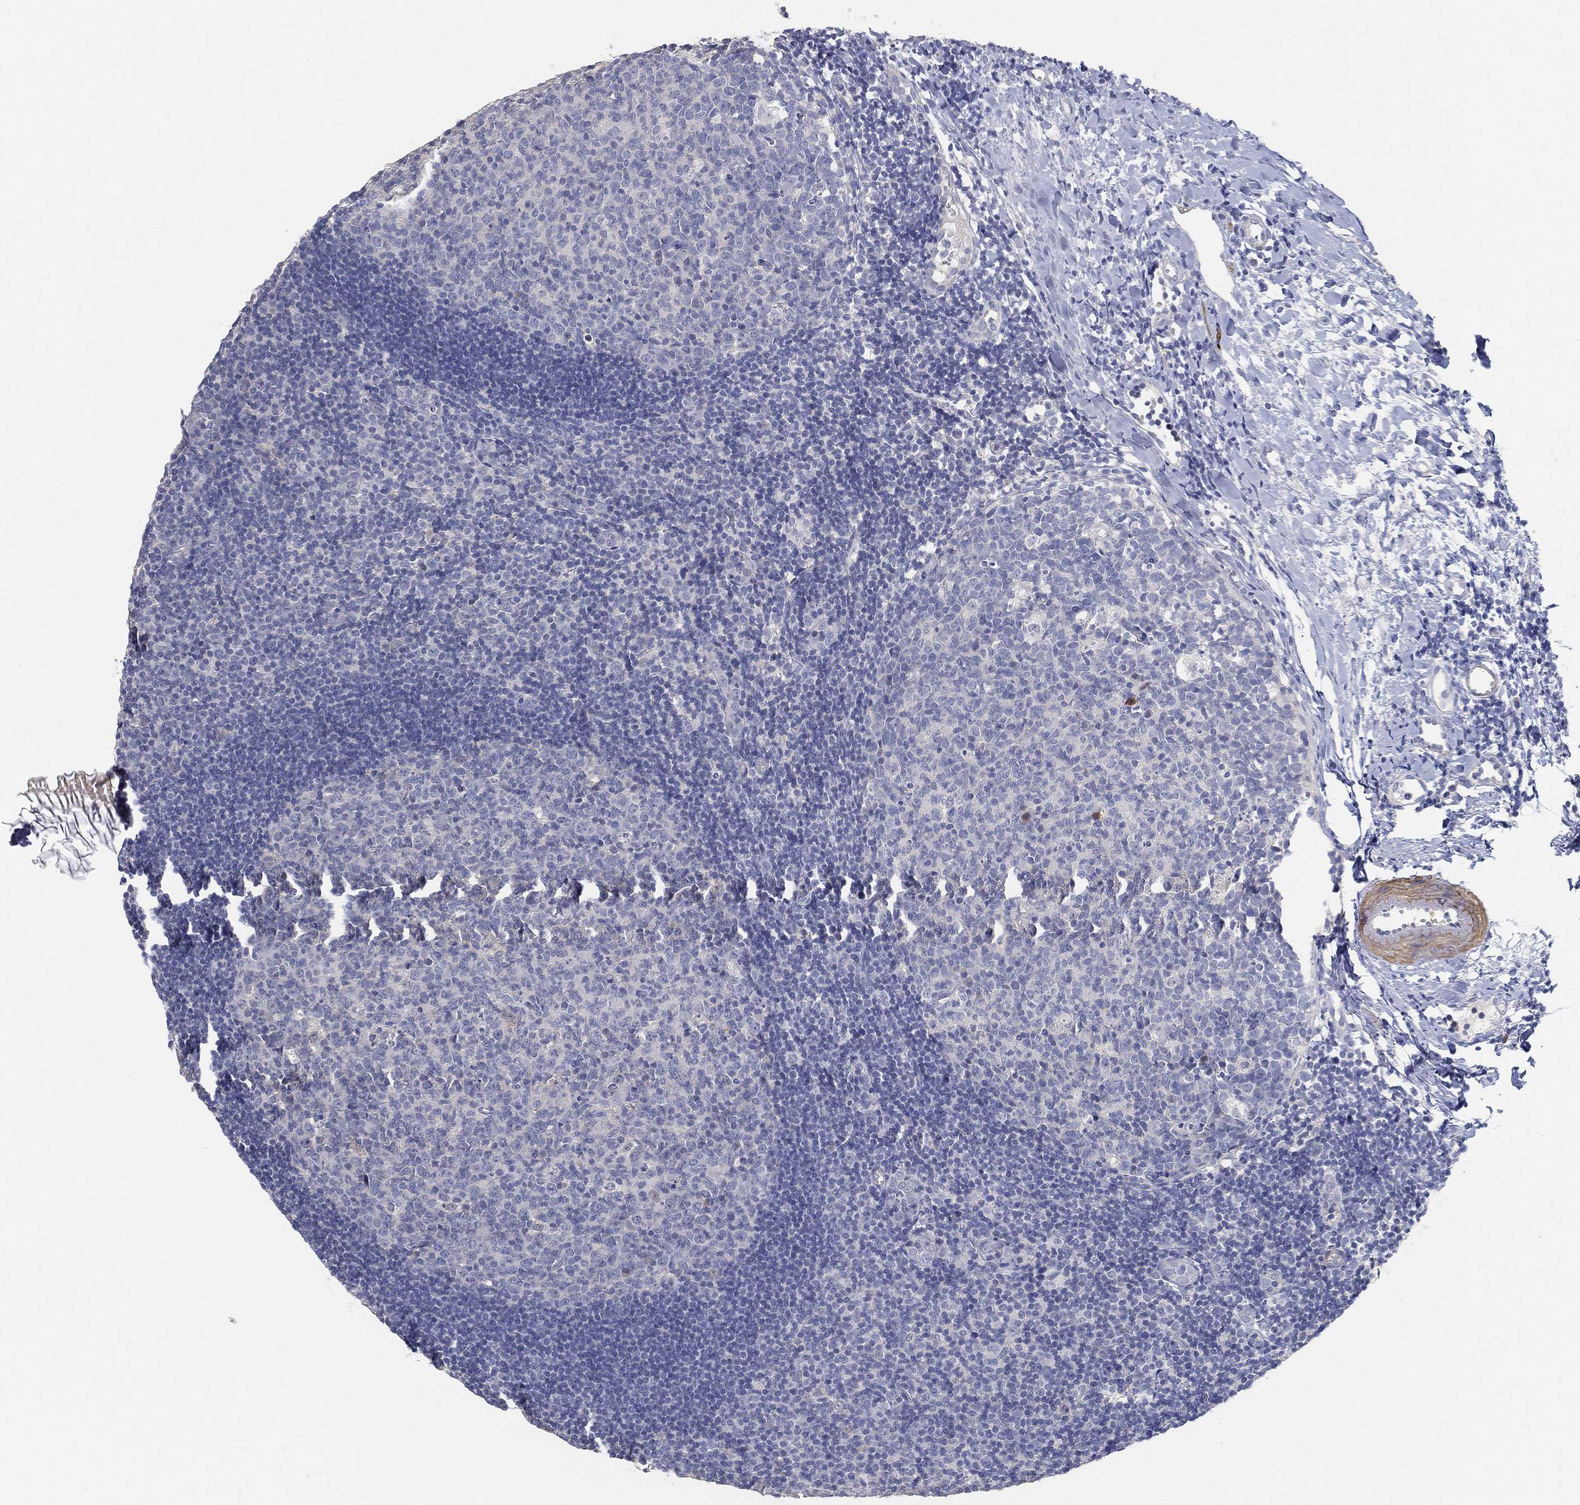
{"staining": {"intensity": "negative", "quantity": "none", "location": "none"}, "tissue": "tonsil", "cell_type": "Germinal center cells", "image_type": "normal", "snomed": [{"axis": "morphology", "description": "Normal tissue, NOS"}, {"axis": "topography", "description": "Tonsil"}], "caption": "DAB (3,3'-diaminobenzidine) immunohistochemical staining of benign tonsil displays no significant expression in germinal center cells. The staining is performed using DAB (3,3'-diaminobenzidine) brown chromogen with nuclei counter-stained in using hematoxylin.", "gene": "GPR61", "patient": {"sex": "female", "age": 13}}